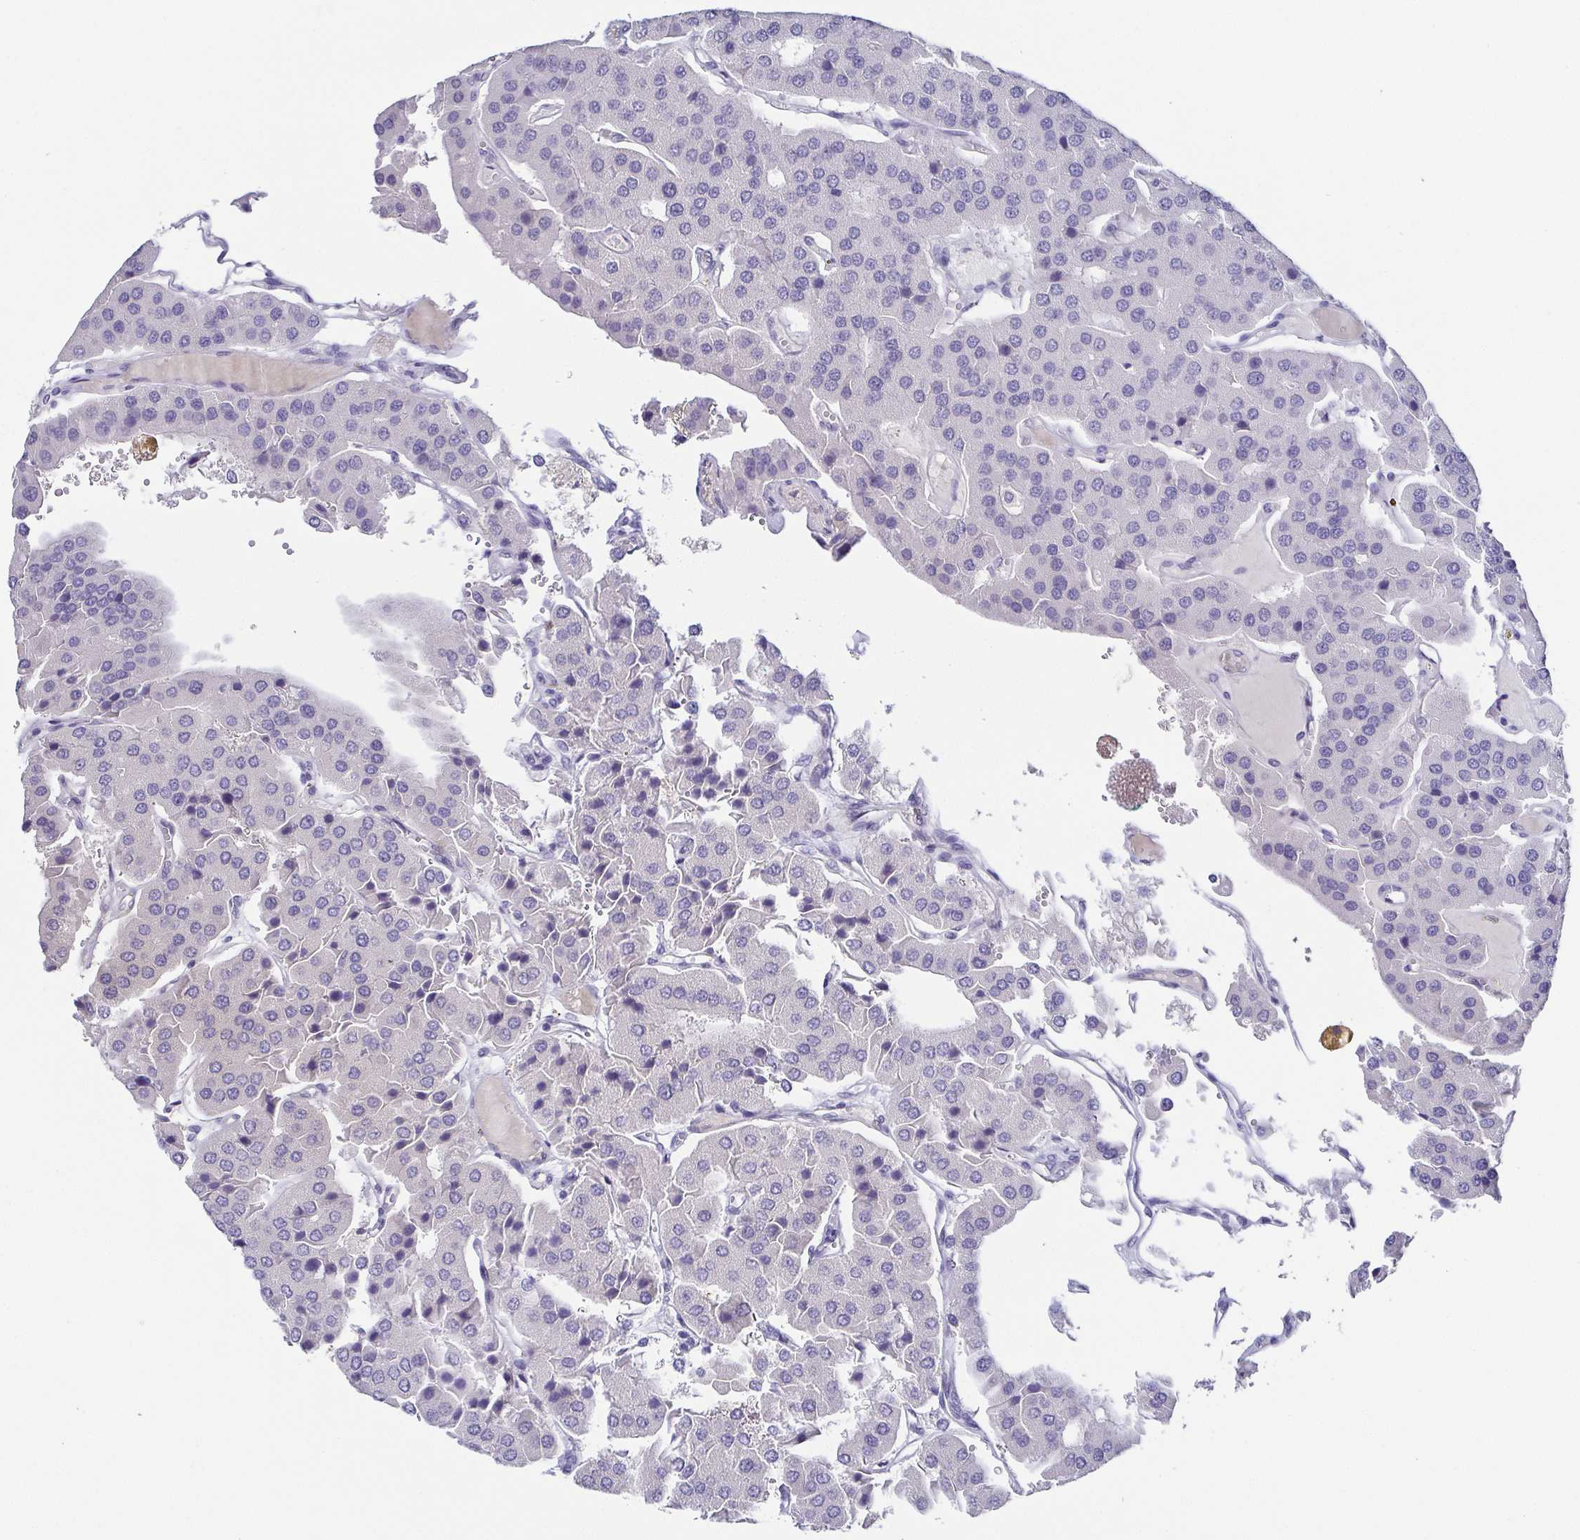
{"staining": {"intensity": "negative", "quantity": "none", "location": "none"}, "tissue": "parathyroid gland", "cell_type": "Glandular cells", "image_type": "normal", "snomed": [{"axis": "morphology", "description": "Normal tissue, NOS"}, {"axis": "morphology", "description": "Adenoma, NOS"}, {"axis": "topography", "description": "Parathyroid gland"}], "caption": "Human parathyroid gland stained for a protein using immunohistochemistry (IHC) exhibits no positivity in glandular cells.", "gene": "RNASE7", "patient": {"sex": "female", "age": 86}}